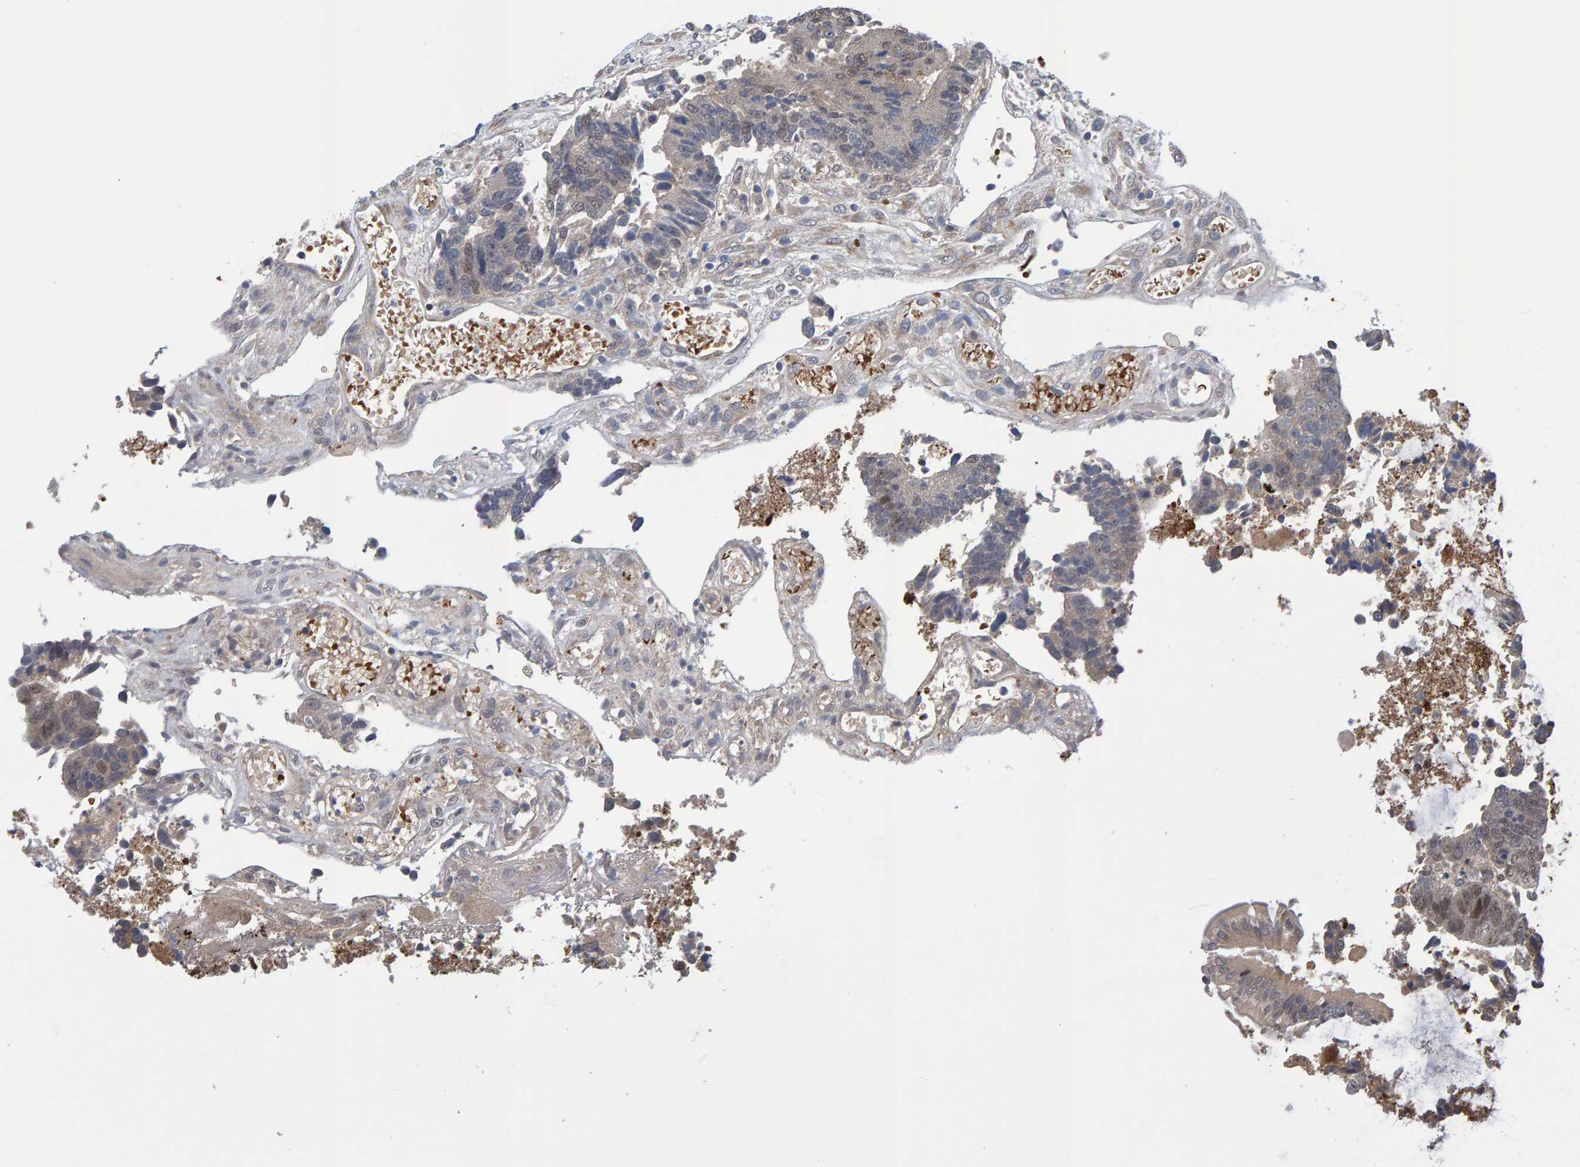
{"staining": {"intensity": "weak", "quantity": "<25%", "location": "nuclear"}, "tissue": "colorectal cancer", "cell_type": "Tumor cells", "image_type": "cancer", "snomed": [{"axis": "morphology", "description": "Adenocarcinoma, NOS"}, {"axis": "topography", "description": "Rectum"}], "caption": "The histopathology image demonstrates no significant expression in tumor cells of adenocarcinoma (colorectal).", "gene": "MFSD6L", "patient": {"sex": "male", "age": 84}}